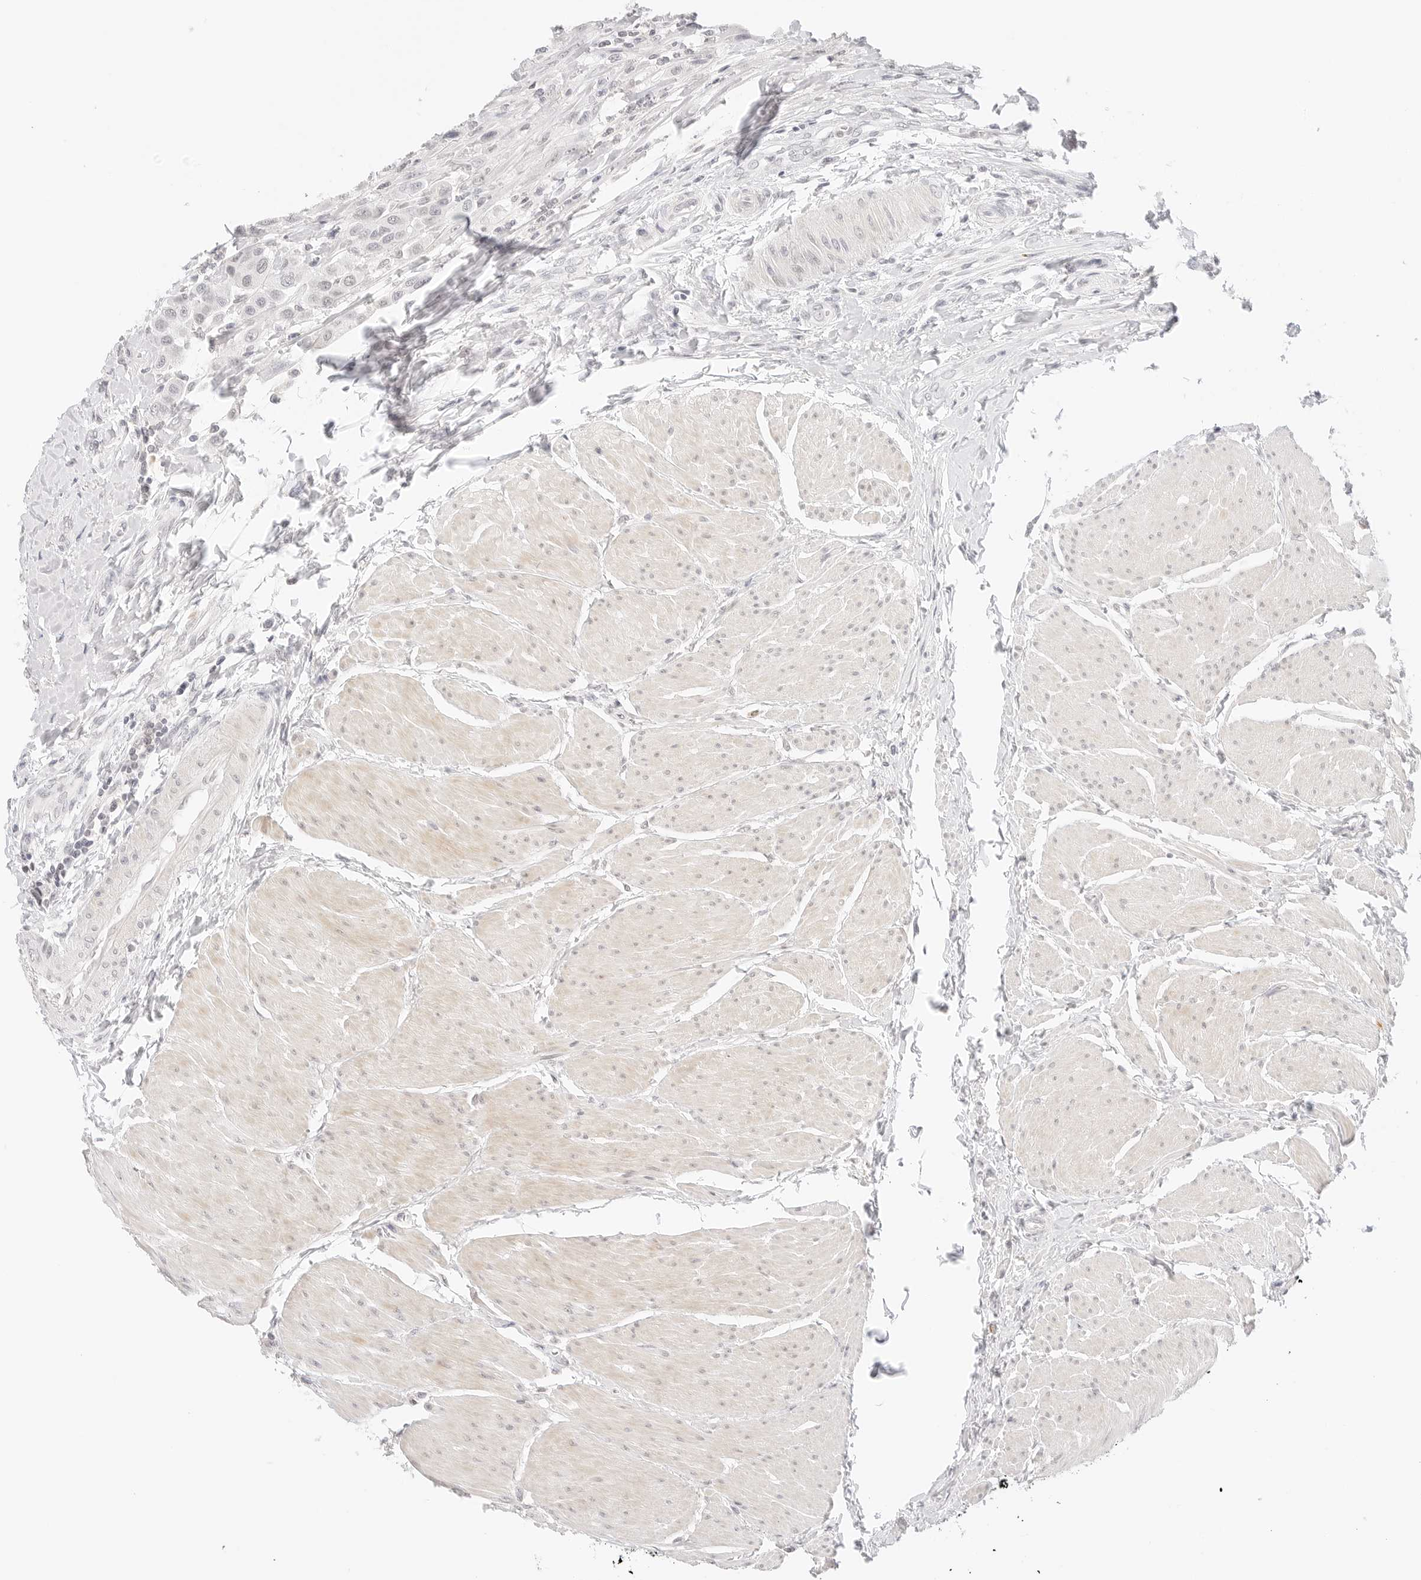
{"staining": {"intensity": "negative", "quantity": "none", "location": "none"}, "tissue": "urothelial cancer", "cell_type": "Tumor cells", "image_type": "cancer", "snomed": [{"axis": "morphology", "description": "Urothelial carcinoma, High grade"}, {"axis": "topography", "description": "Urinary bladder"}], "caption": "DAB immunohistochemical staining of human urothelial cancer reveals no significant staining in tumor cells. (Brightfield microscopy of DAB immunohistochemistry at high magnification).", "gene": "XKR4", "patient": {"sex": "male", "age": 50}}